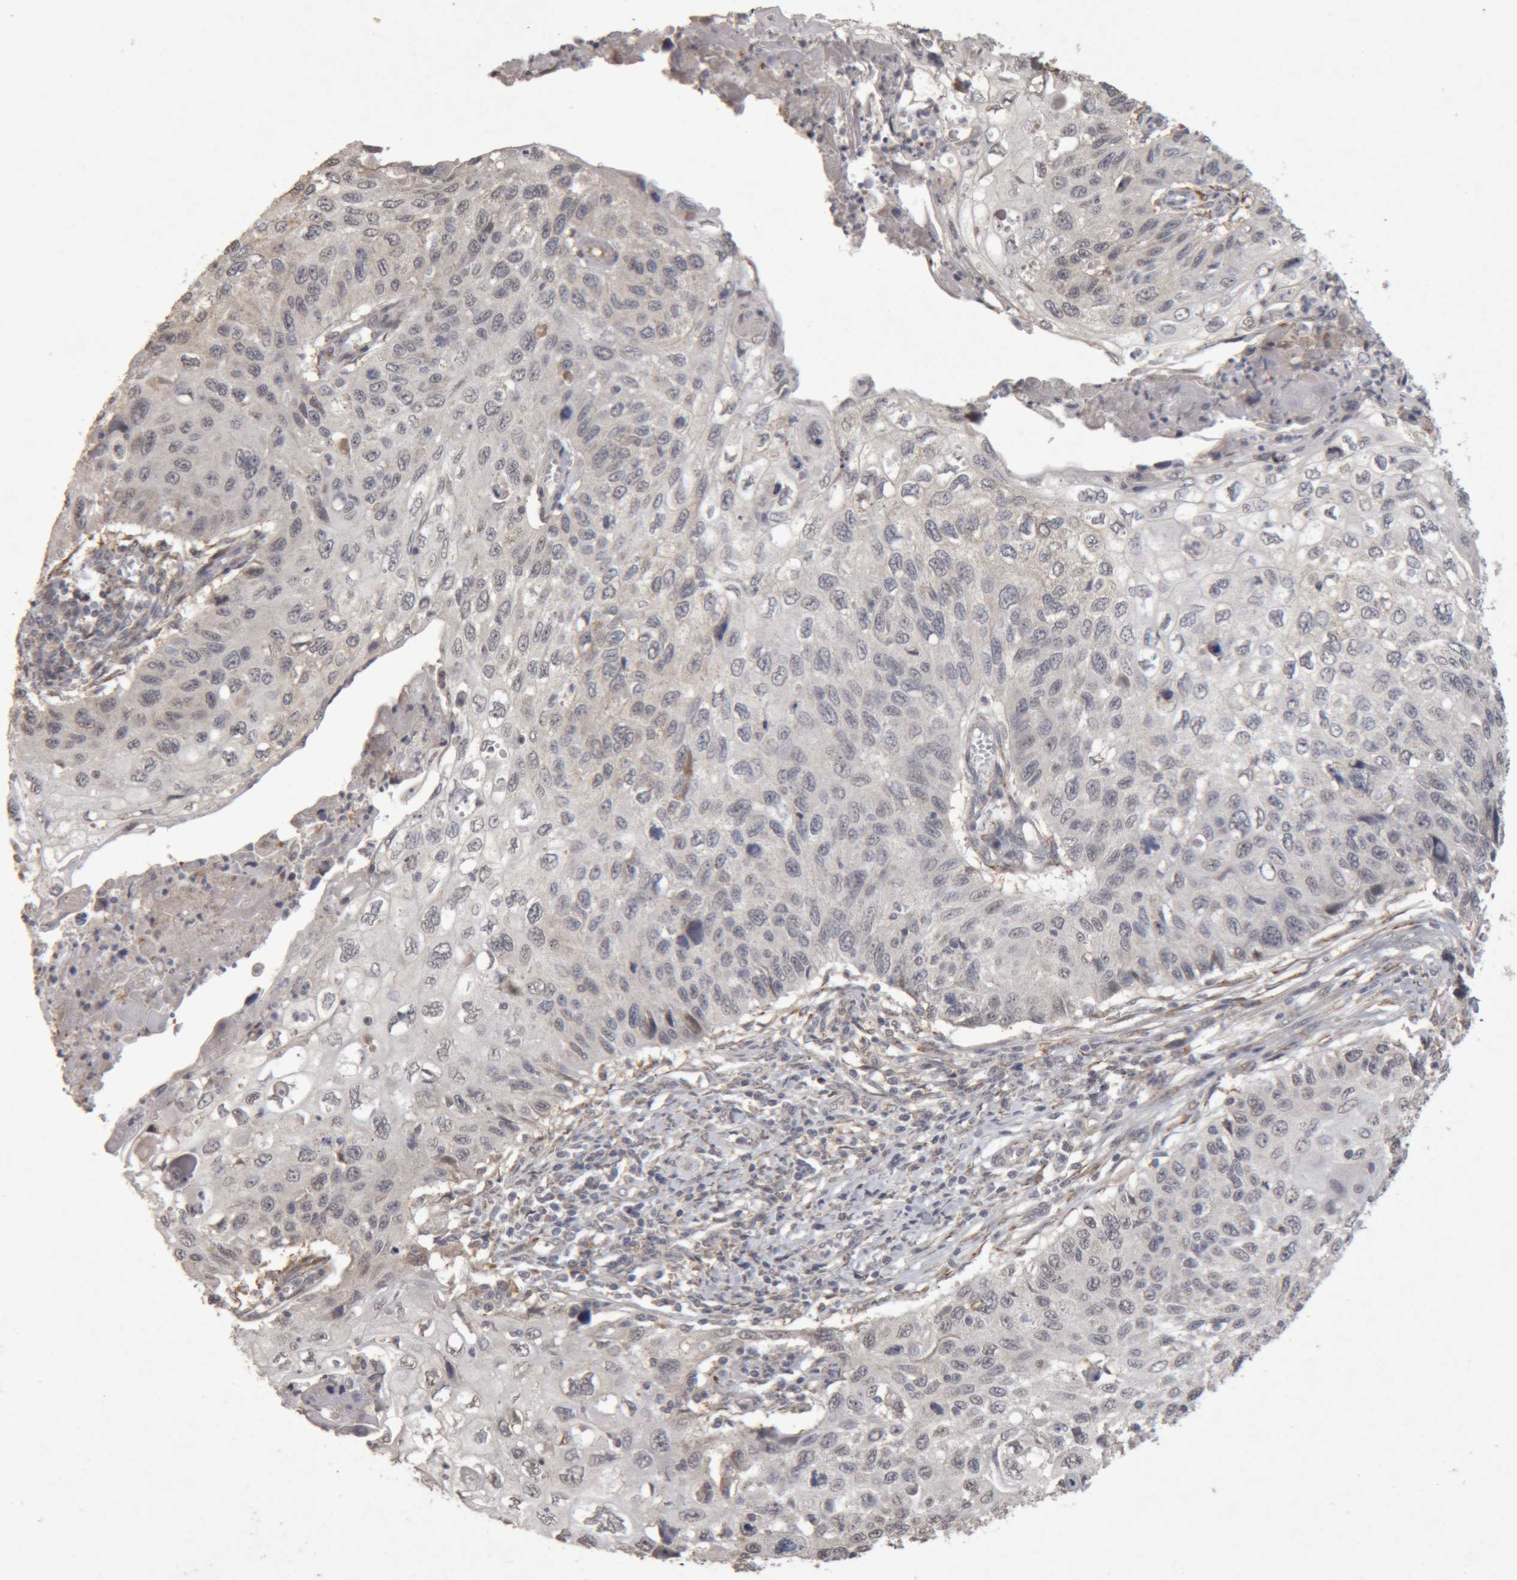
{"staining": {"intensity": "negative", "quantity": "none", "location": "none"}, "tissue": "cervical cancer", "cell_type": "Tumor cells", "image_type": "cancer", "snomed": [{"axis": "morphology", "description": "Squamous cell carcinoma, NOS"}, {"axis": "topography", "description": "Cervix"}], "caption": "High magnification brightfield microscopy of cervical cancer stained with DAB (brown) and counterstained with hematoxylin (blue): tumor cells show no significant expression.", "gene": "MEP1A", "patient": {"sex": "female", "age": 70}}